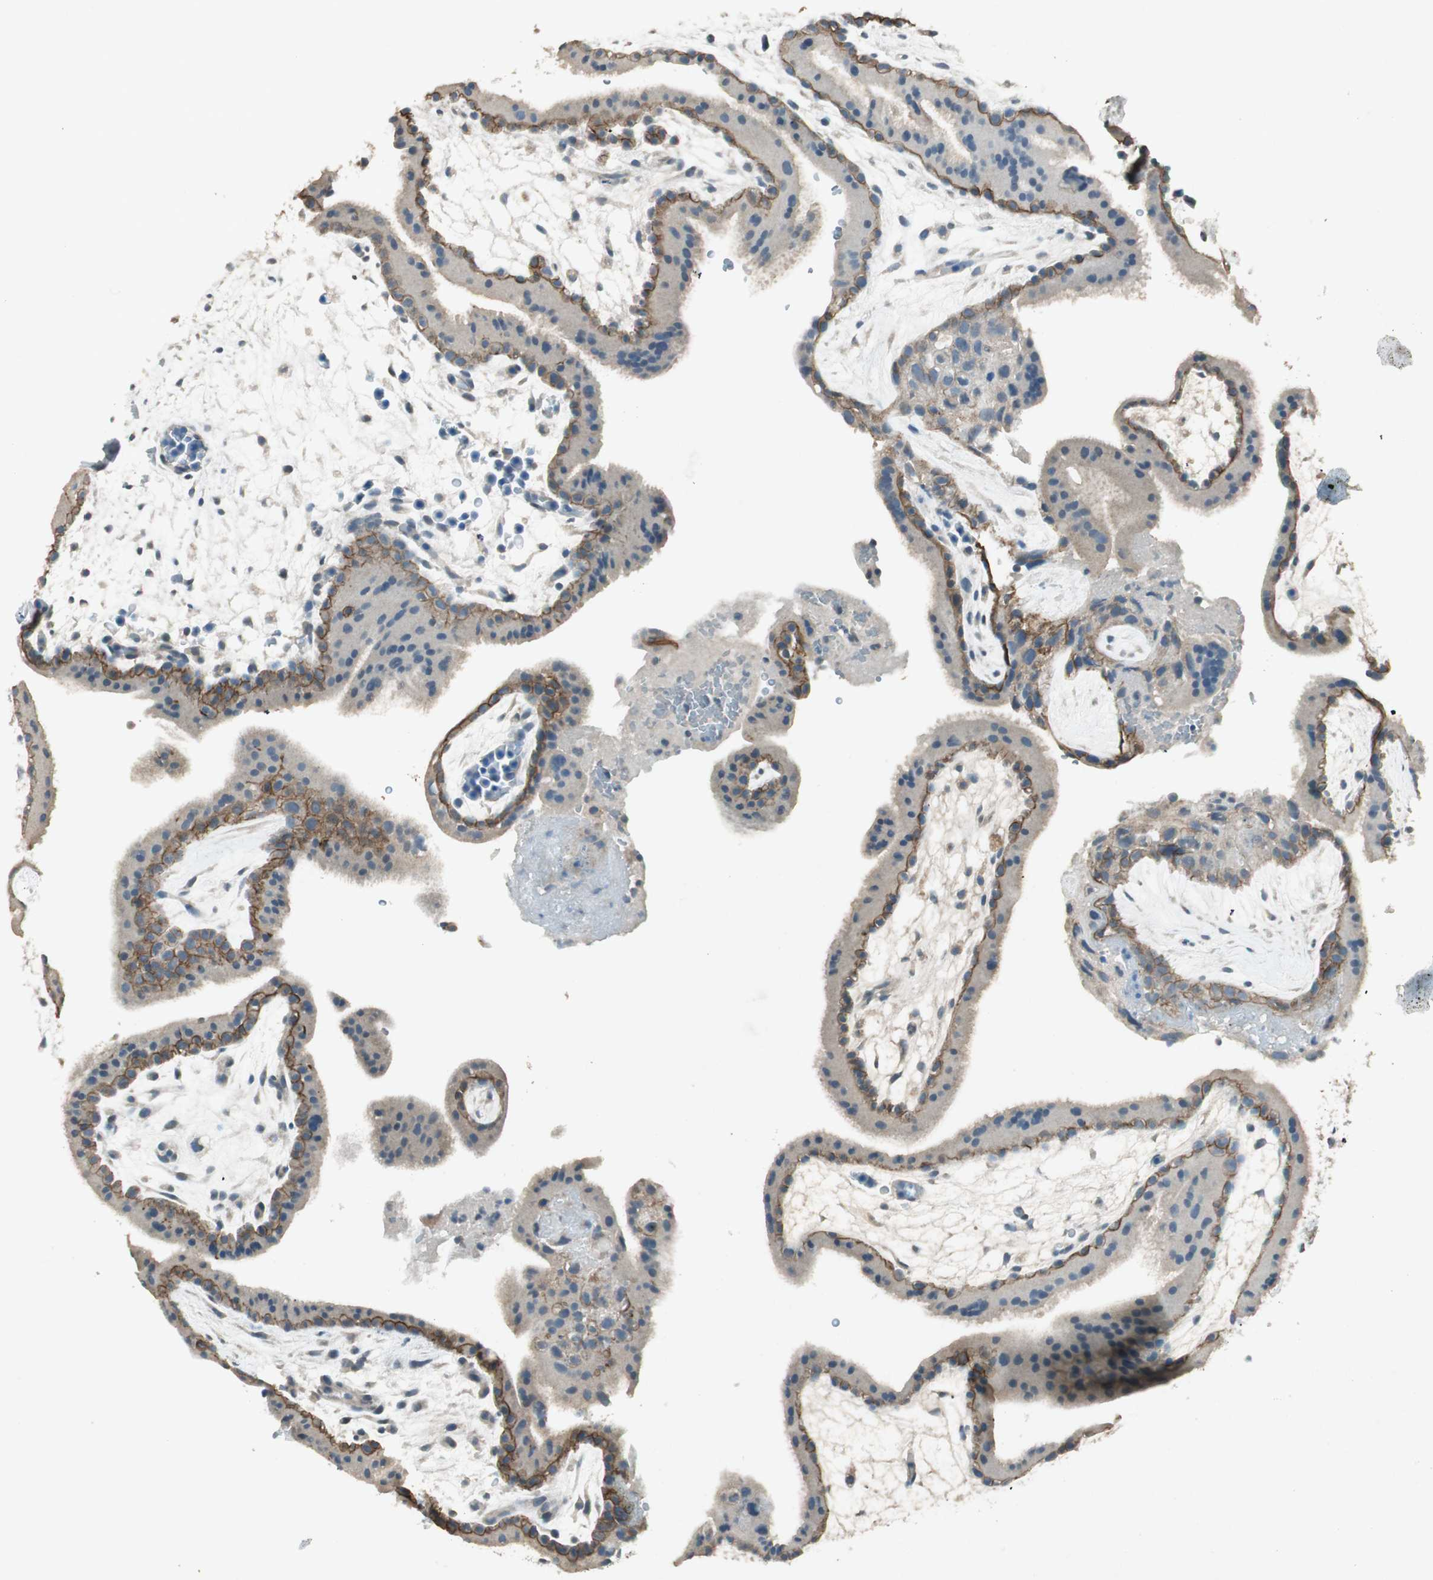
{"staining": {"intensity": "moderate", "quantity": "25%-75%", "location": "cytoplasmic/membranous"}, "tissue": "placenta", "cell_type": "Trophoblastic cells", "image_type": "normal", "snomed": [{"axis": "morphology", "description": "Normal tissue, NOS"}, {"axis": "topography", "description": "Placenta"}], "caption": "An immunohistochemistry (IHC) photomicrograph of benign tissue is shown. Protein staining in brown labels moderate cytoplasmic/membranous positivity in placenta within trophoblastic cells.", "gene": "NKAIN1", "patient": {"sex": "female", "age": 19}}